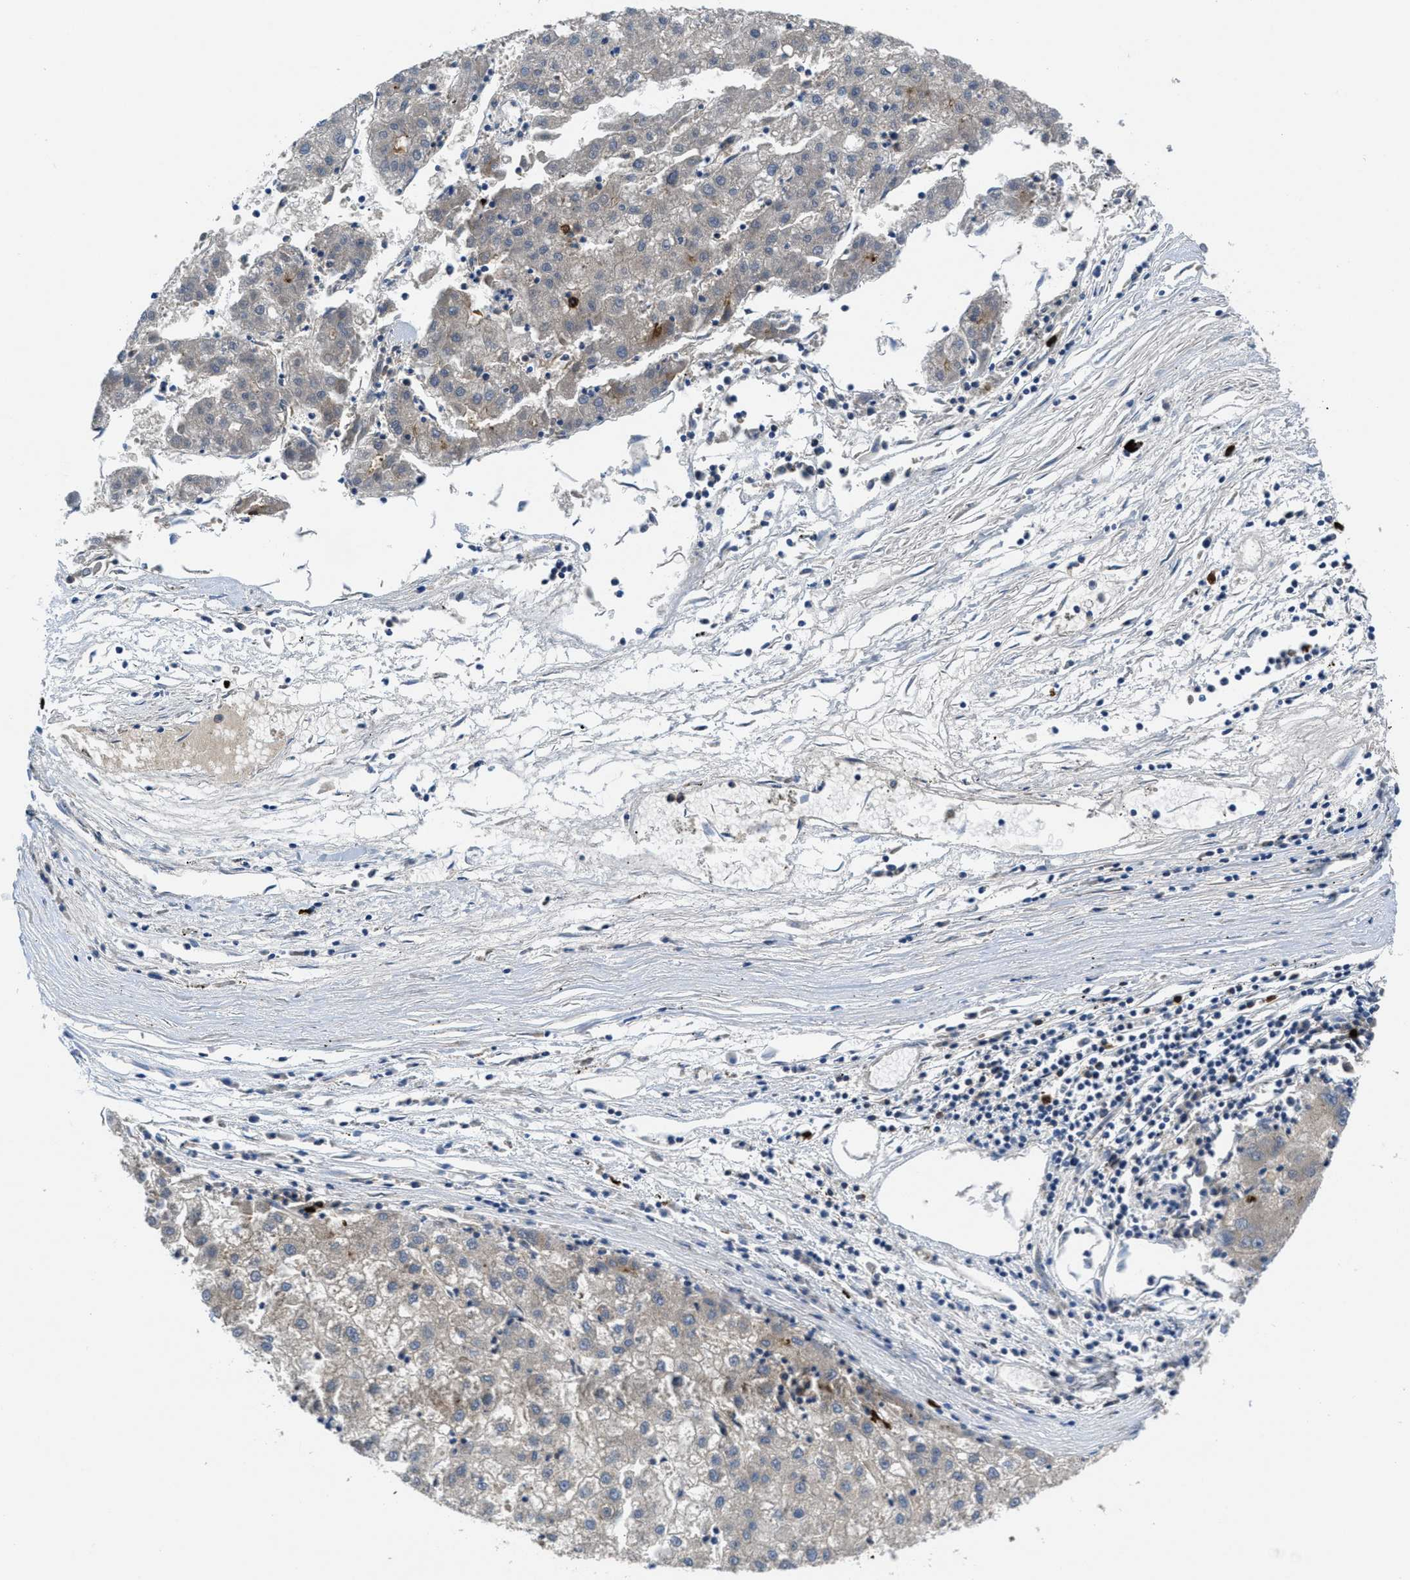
{"staining": {"intensity": "negative", "quantity": "none", "location": "none"}, "tissue": "liver cancer", "cell_type": "Tumor cells", "image_type": "cancer", "snomed": [{"axis": "morphology", "description": "Carcinoma, Hepatocellular, NOS"}, {"axis": "topography", "description": "Liver"}], "caption": "Tumor cells show no significant staining in liver cancer.", "gene": "GALK1", "patient": {"sex": "male", "age": 72}}